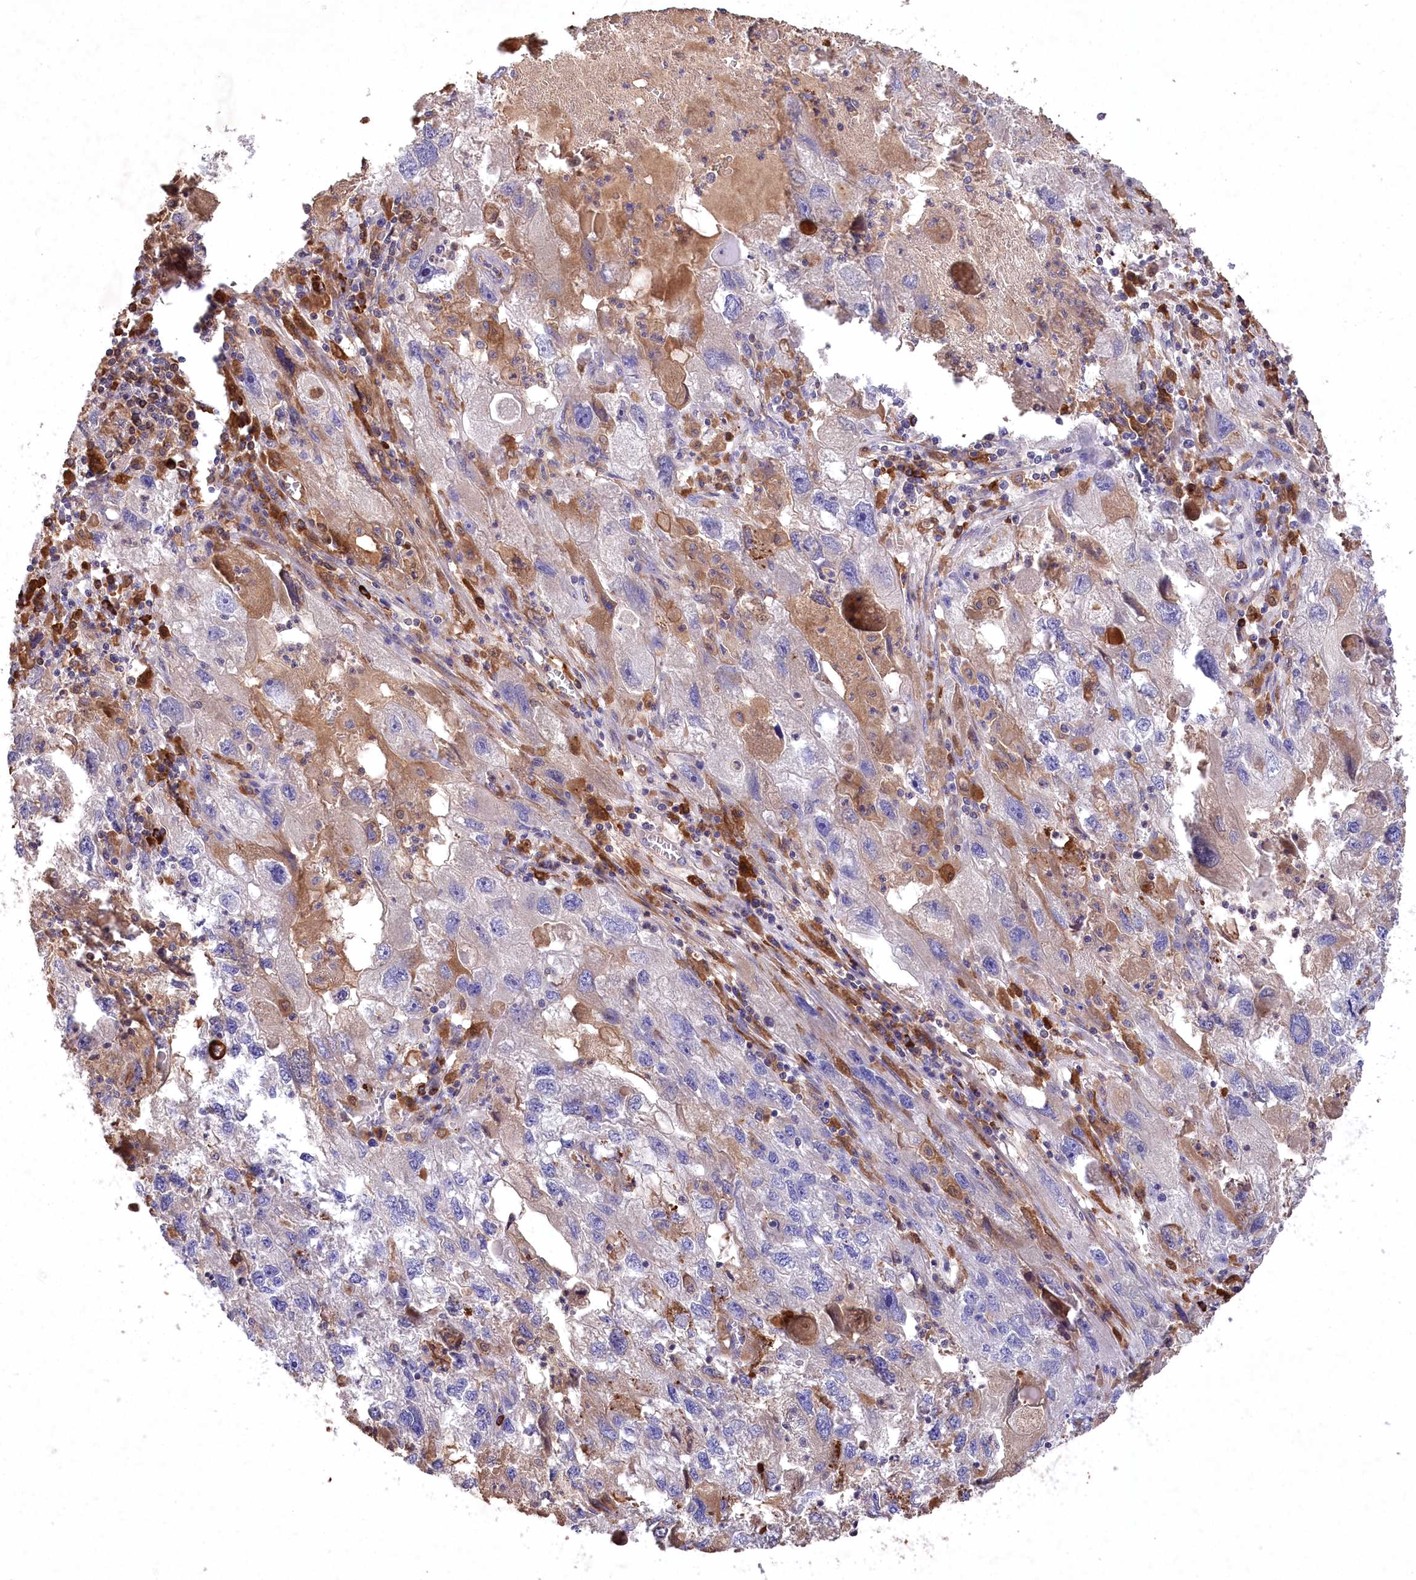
{"staining": {"intensity": "moderate", "quantity": "<25%", "location": "cytoplasmic/membranous"}, "tissue": "endometrial cancer", "cell_type": "Tumor cells", "image_type": "cancer", "snomed": [{"axis": "morphology", "description": "Adenocarcinoma, NOS"}, {"axis": "topography", "description": "Endometrium"}], "caption": "About <25% of tumor cells in human adenocarcinoma (endometrial) show moderate cytoplasmic/membranous protein expression as visualized by brown immunohistochemical staining.", "gene": "PPP1R21", "patient": {"sex": "female", "age": 49}}